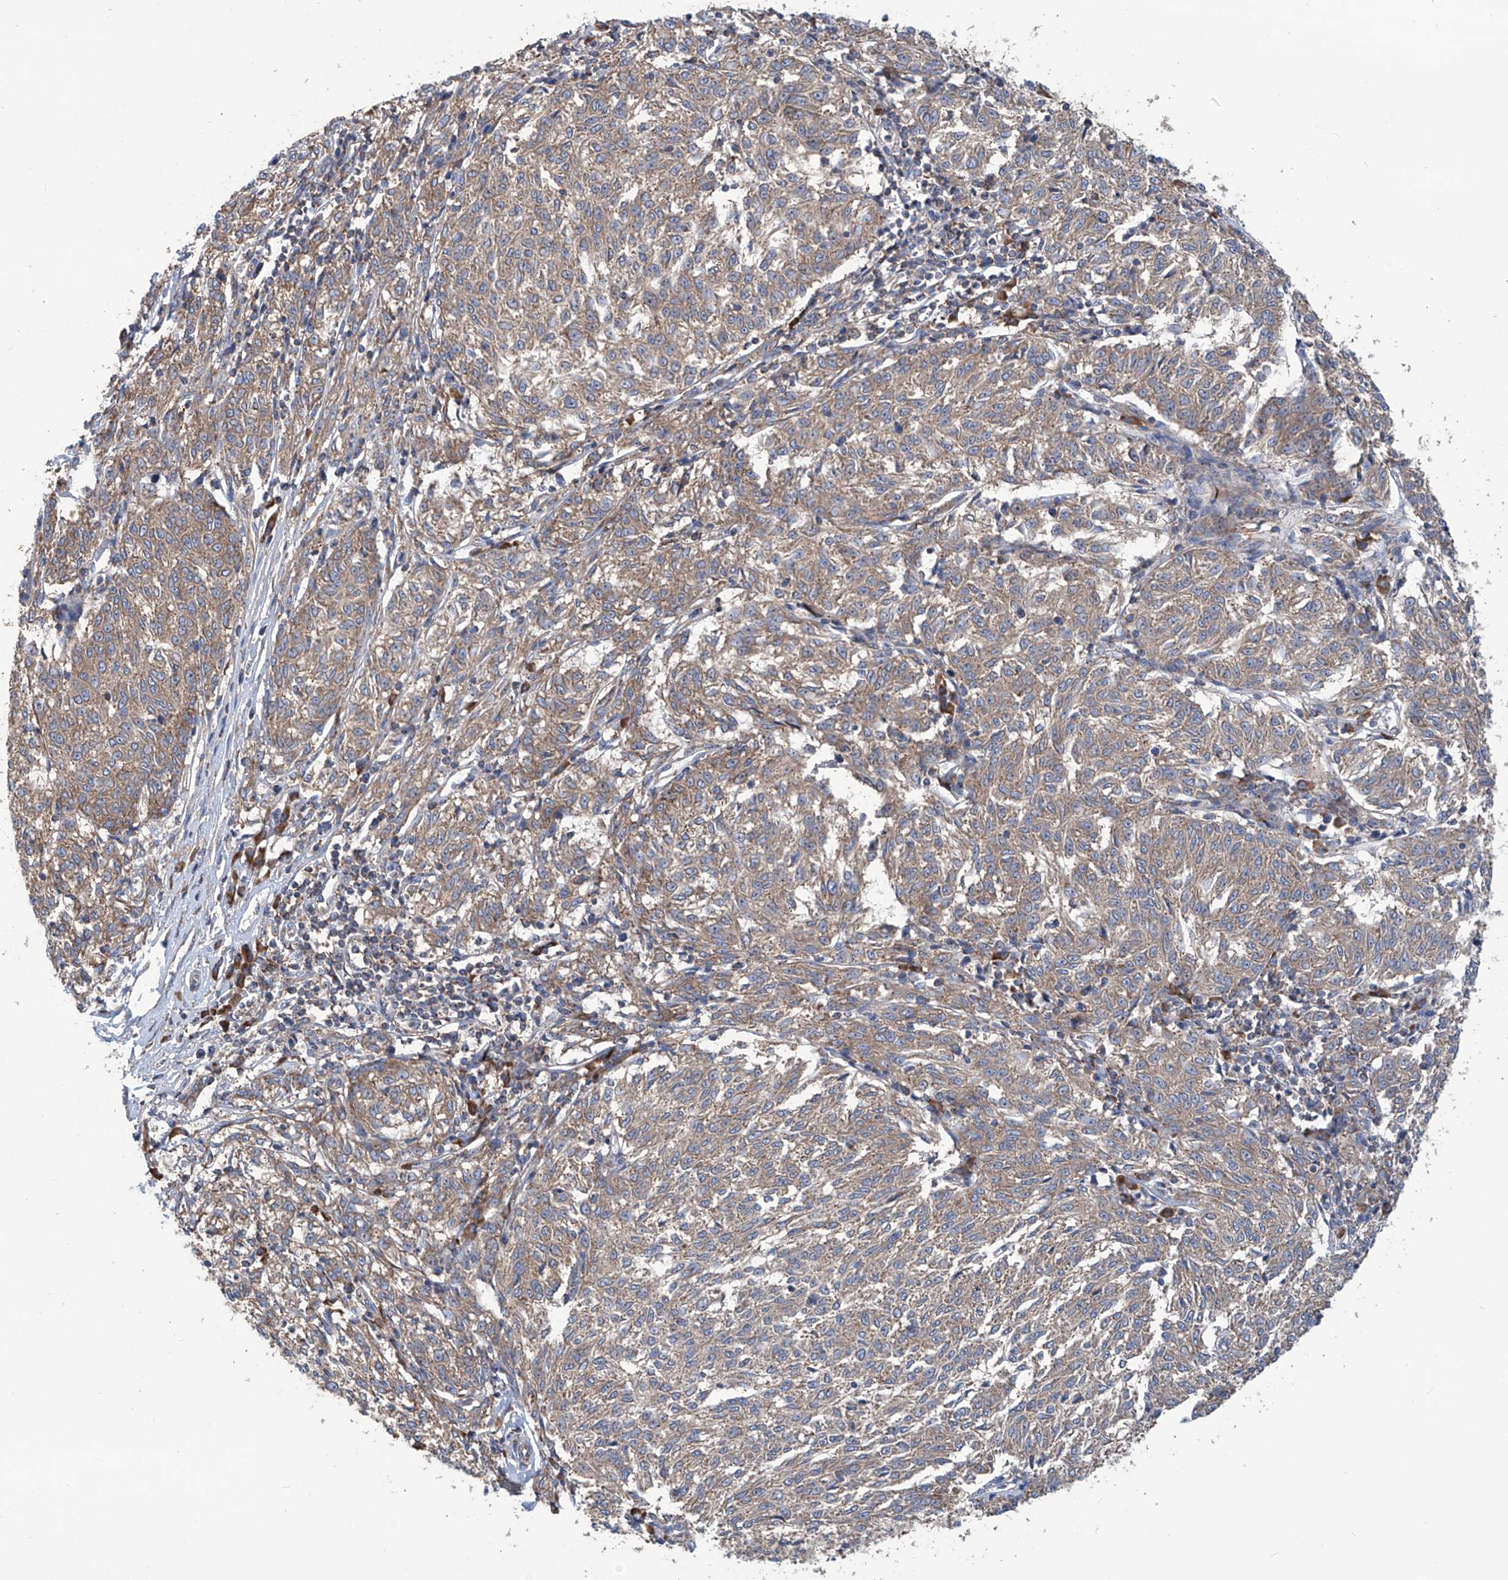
{"staining": {"intensity": "weak", "quantity": ">75%", "location": "cytoplasmic/membranous"}, "tissue": "melanoma", "cell_type": "Tumor cells", "image_type": "cancer", "snomed": [{"axis": "morphology", "description": "Malignant melanoma, NOS"}, {"axis": "topography", "description": "Skin"}], "caption": "Immunohistochemistry of human malignant melanoma exhibits low levels of weak cytoplasmic/membranous staining in approximately >75% of tumor cells. (Stains: DAB in brown, nuclei in blue, Microscopy: brightfield microscopy at high magnification).", "gene": "SENP2", "patient": {"sex": "female", "age": 72}}